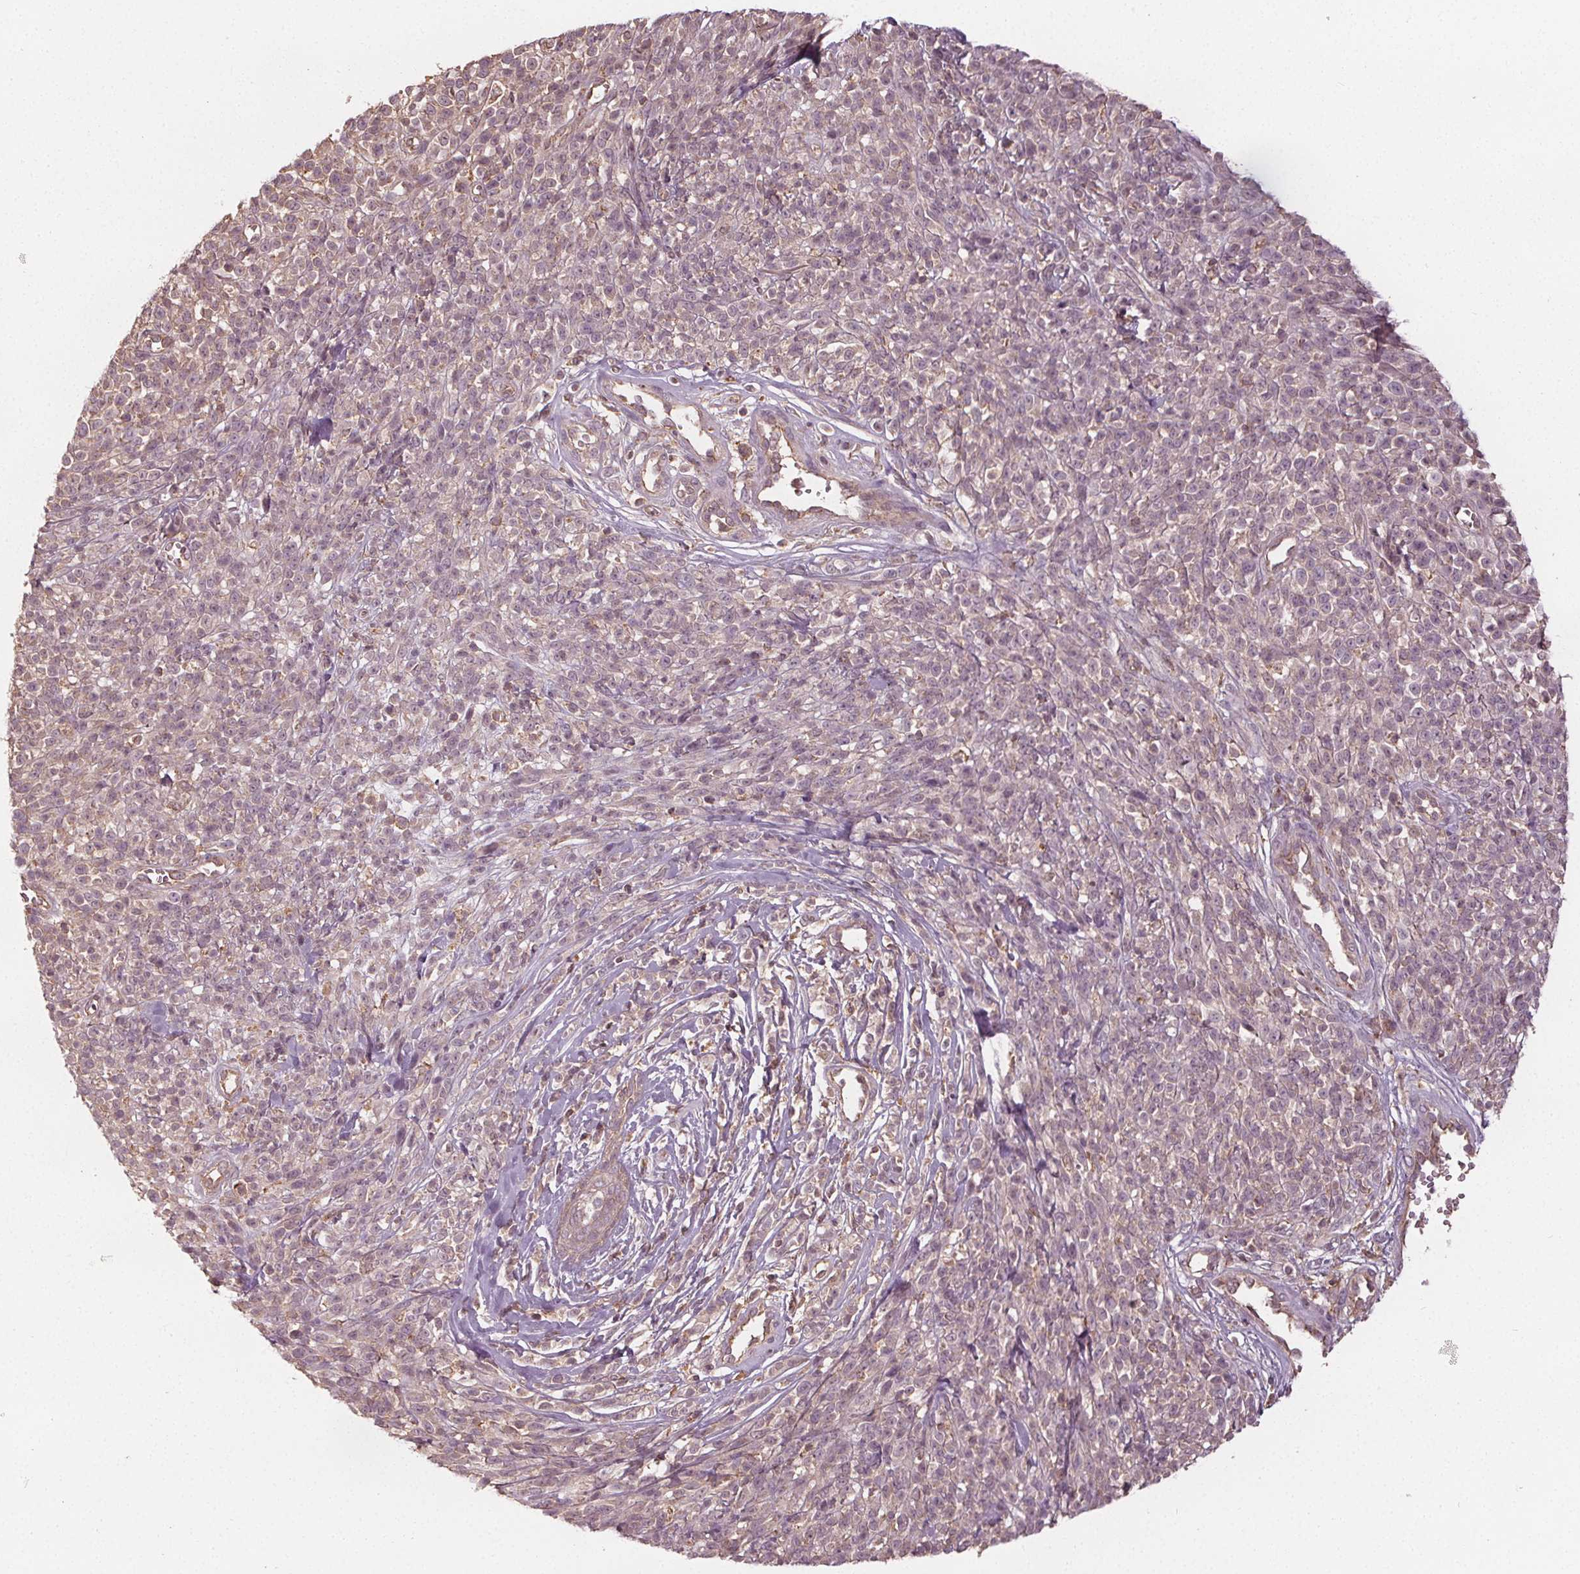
{"staining": {"intensity": "weak", "quantity": "<25%", "location": "cytoplasmic/membranous"}, "tissue": "melanoma", "cell_type": "Tumor cells", "image_type": "cancer", "snomed": [{"axis": "morphology", "description": "Malignant melanoma, NOS"}, {"axis": "topography", "description": "Skin"}, {"axis": "topography", "description": "Skin of trunk"}], "caption": "The histopathology image demonstrates no significant staining in tumor cells of melanoma.", "gene": "GNB2", "patient": {"sex": "male", "age": 74}}